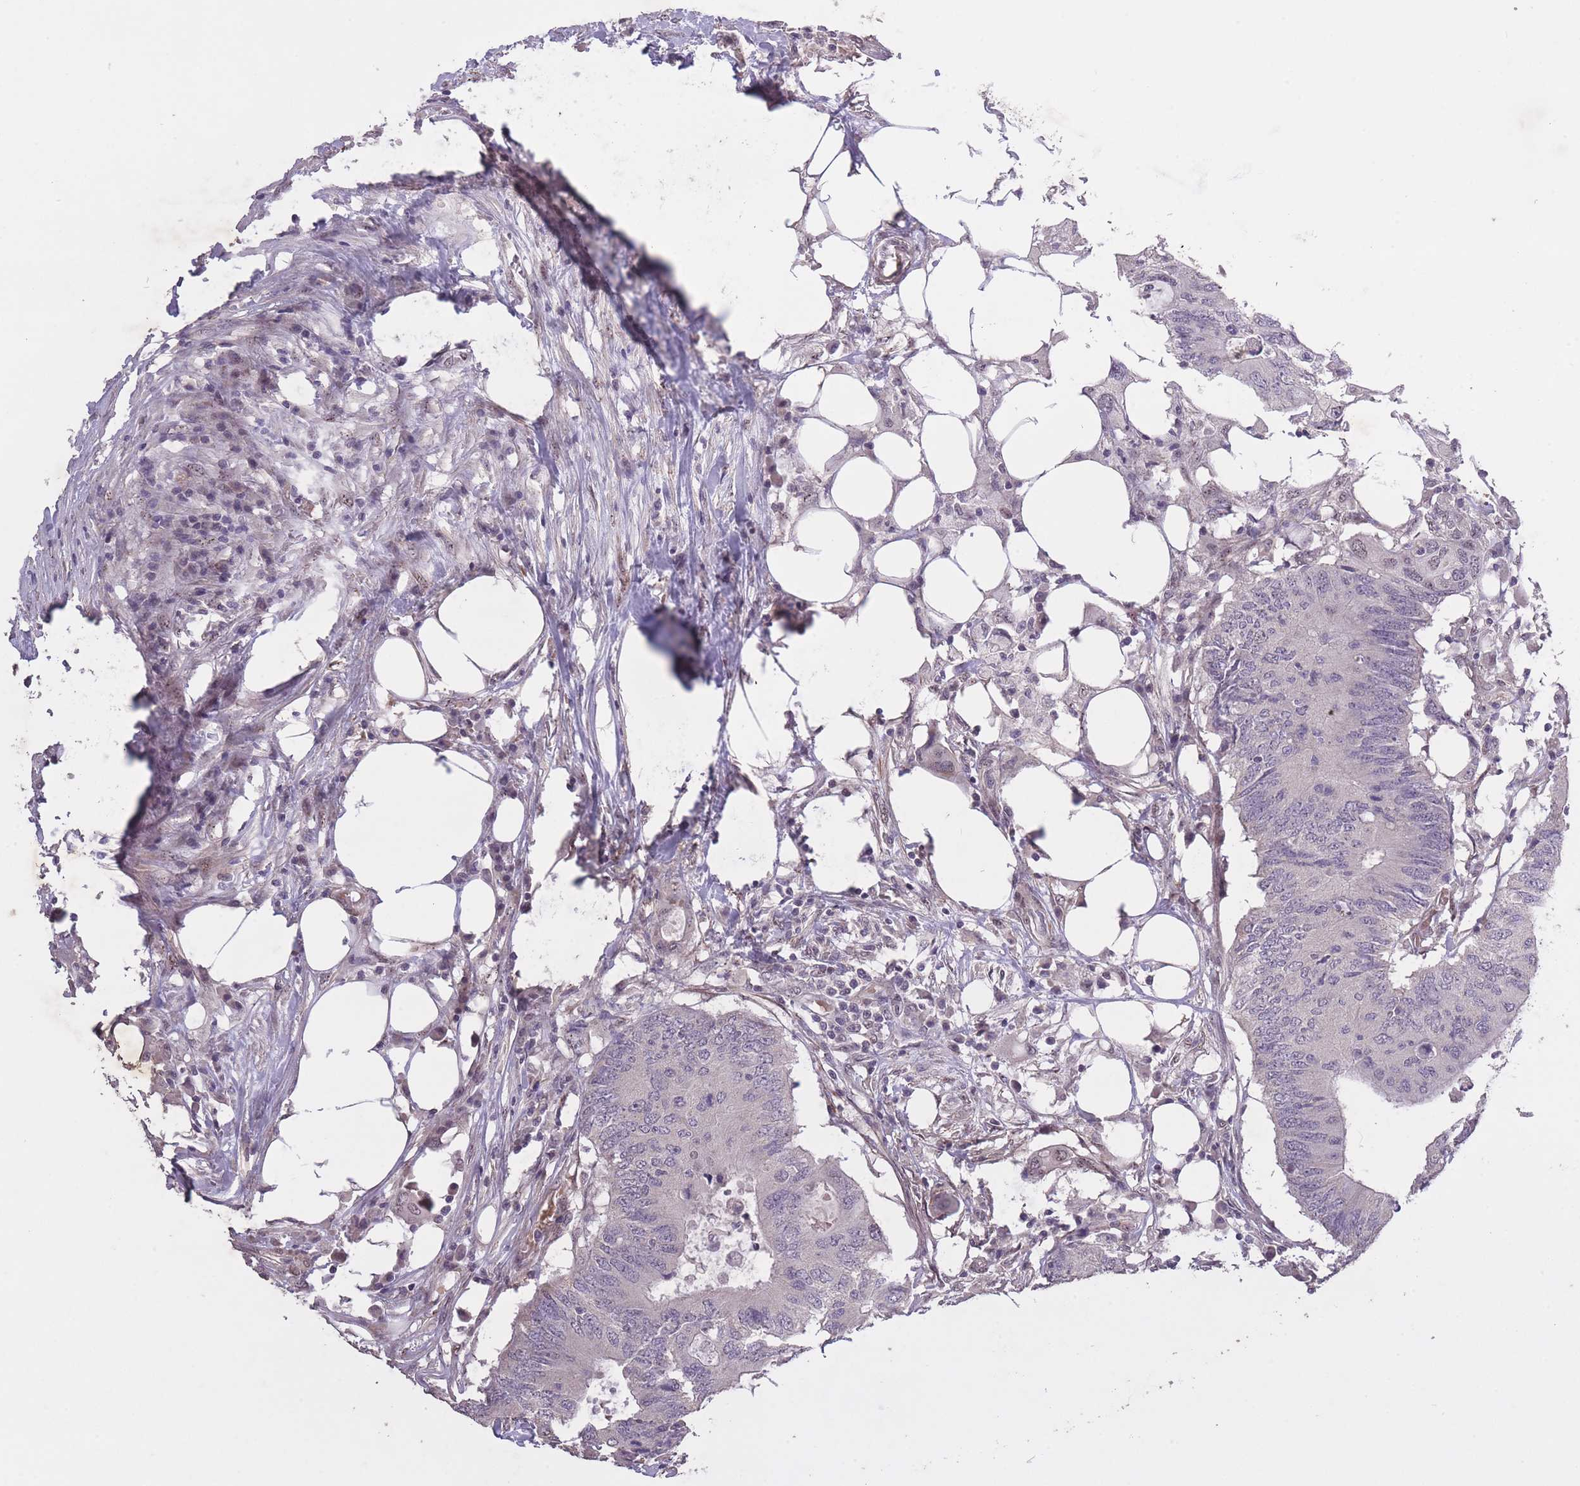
{"staining": {"intensity": "negative", "quantity": "none", "location": "none"}, "tissue": "colorectal cancer", "cell_type": "Tumor cells", "image_type": "cancer", "snomed": [{"axis": "morphology", "description": "Adenocarcinoma, NOS"}, {"axis": "topography", "description": "Colon"}], "caption": "Tumor cells show no significant positivity in colorectal cancer (adenocarcinoma).", "gene": "CBX6", "patient": {"sex": "male", "age": 71}}